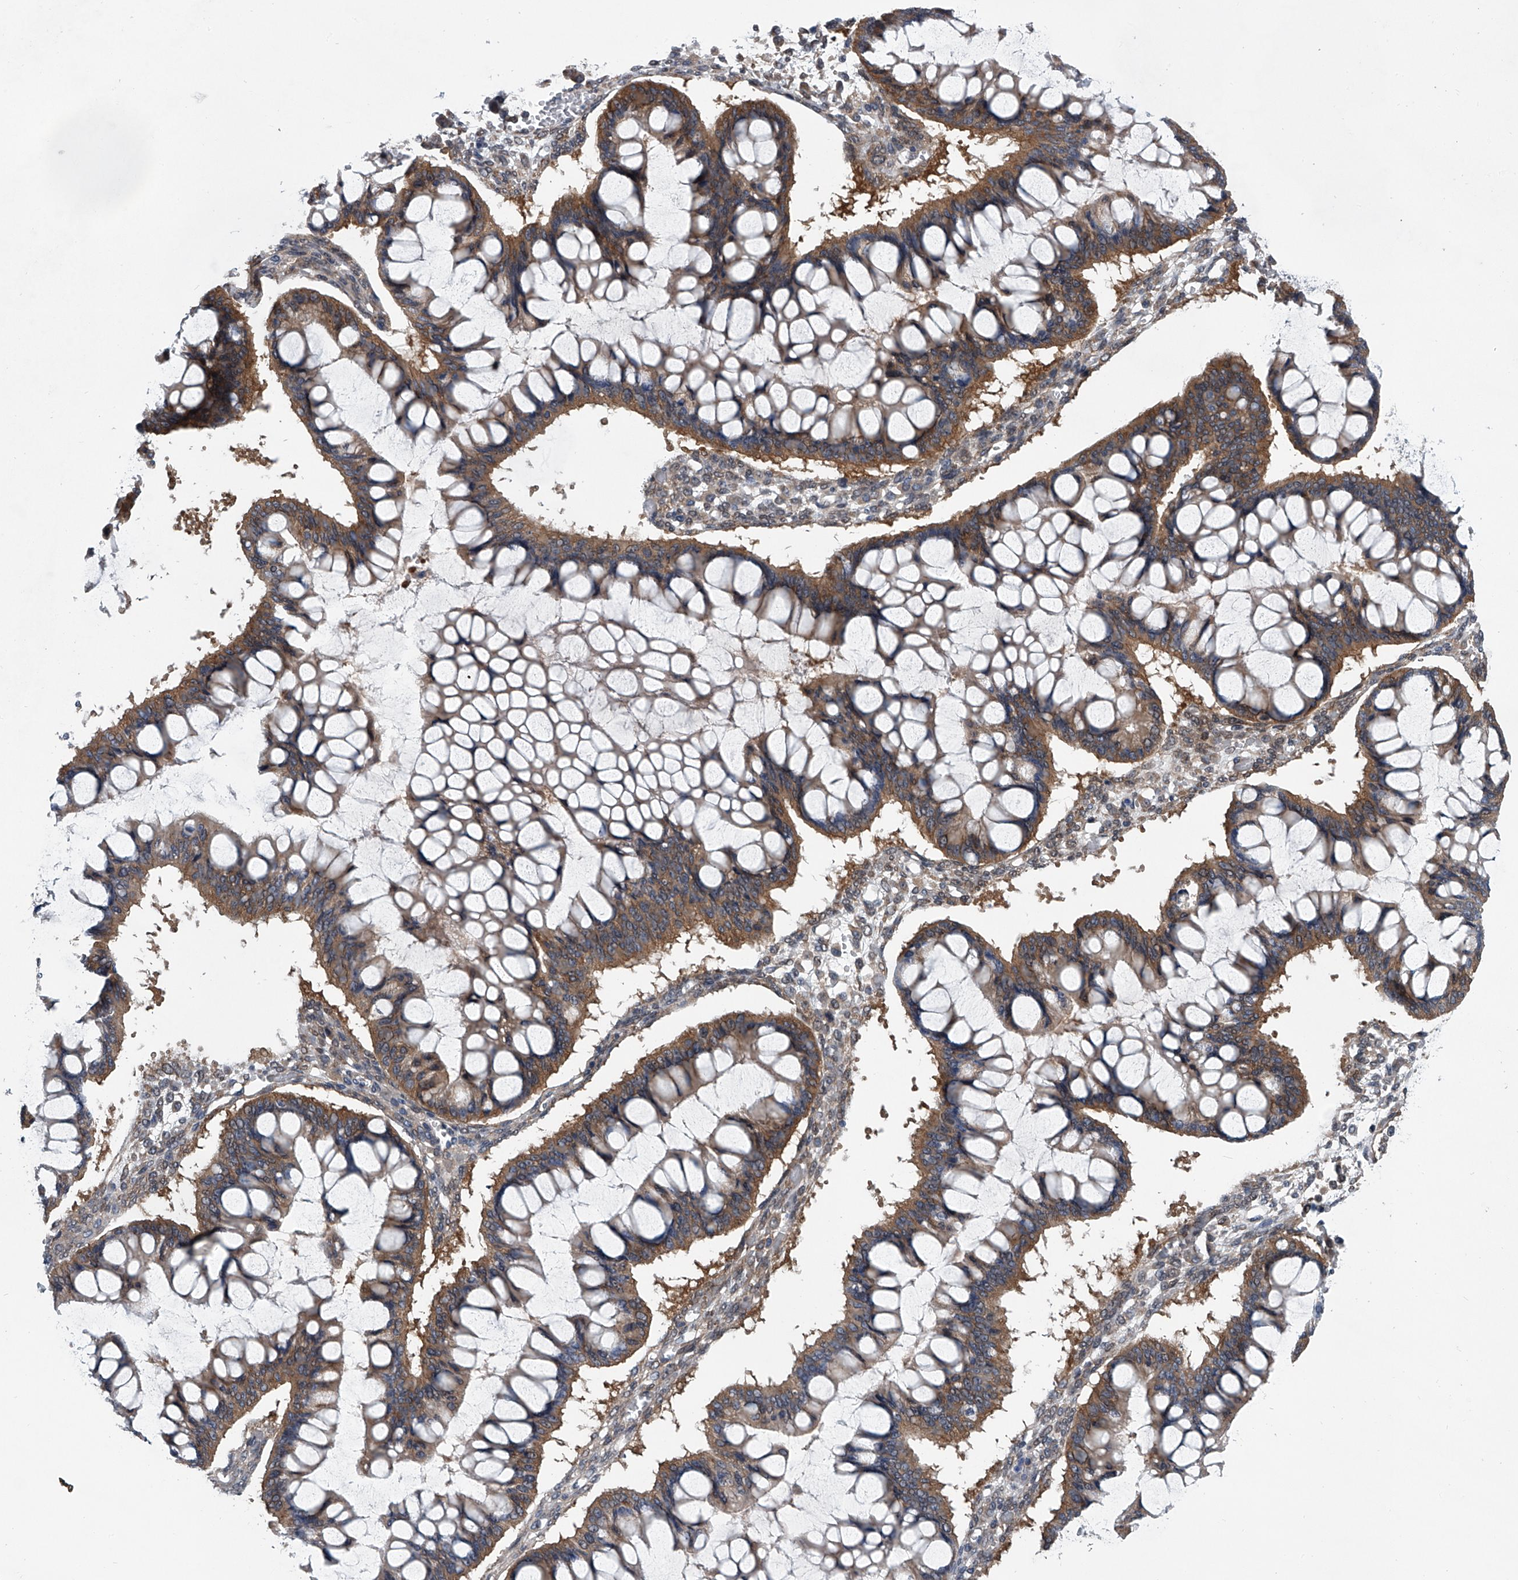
{"staining": {"intensity": "moderate", "quantity": ">75%", "location": "cytoplasmic/membranous"}, "tissue": "ovarian cancer", "cell_type": "Tumor cells", "image_type": "cancer", "snomed": [{"axis": "morphology", "description": "Cystadenocarcinoma, mucinous, NOS"}, {"axis": "topography", "description": "Ovary"}], "caption": "IHC of human mucinous cystadenocarcinoma (ovarian) displays medium levels of moderate cytoplasmic/membranous staining in about >75% of tumor cells.", "gene": "PPP2R5D", "patient": {"sex": "female", "age": 73}}